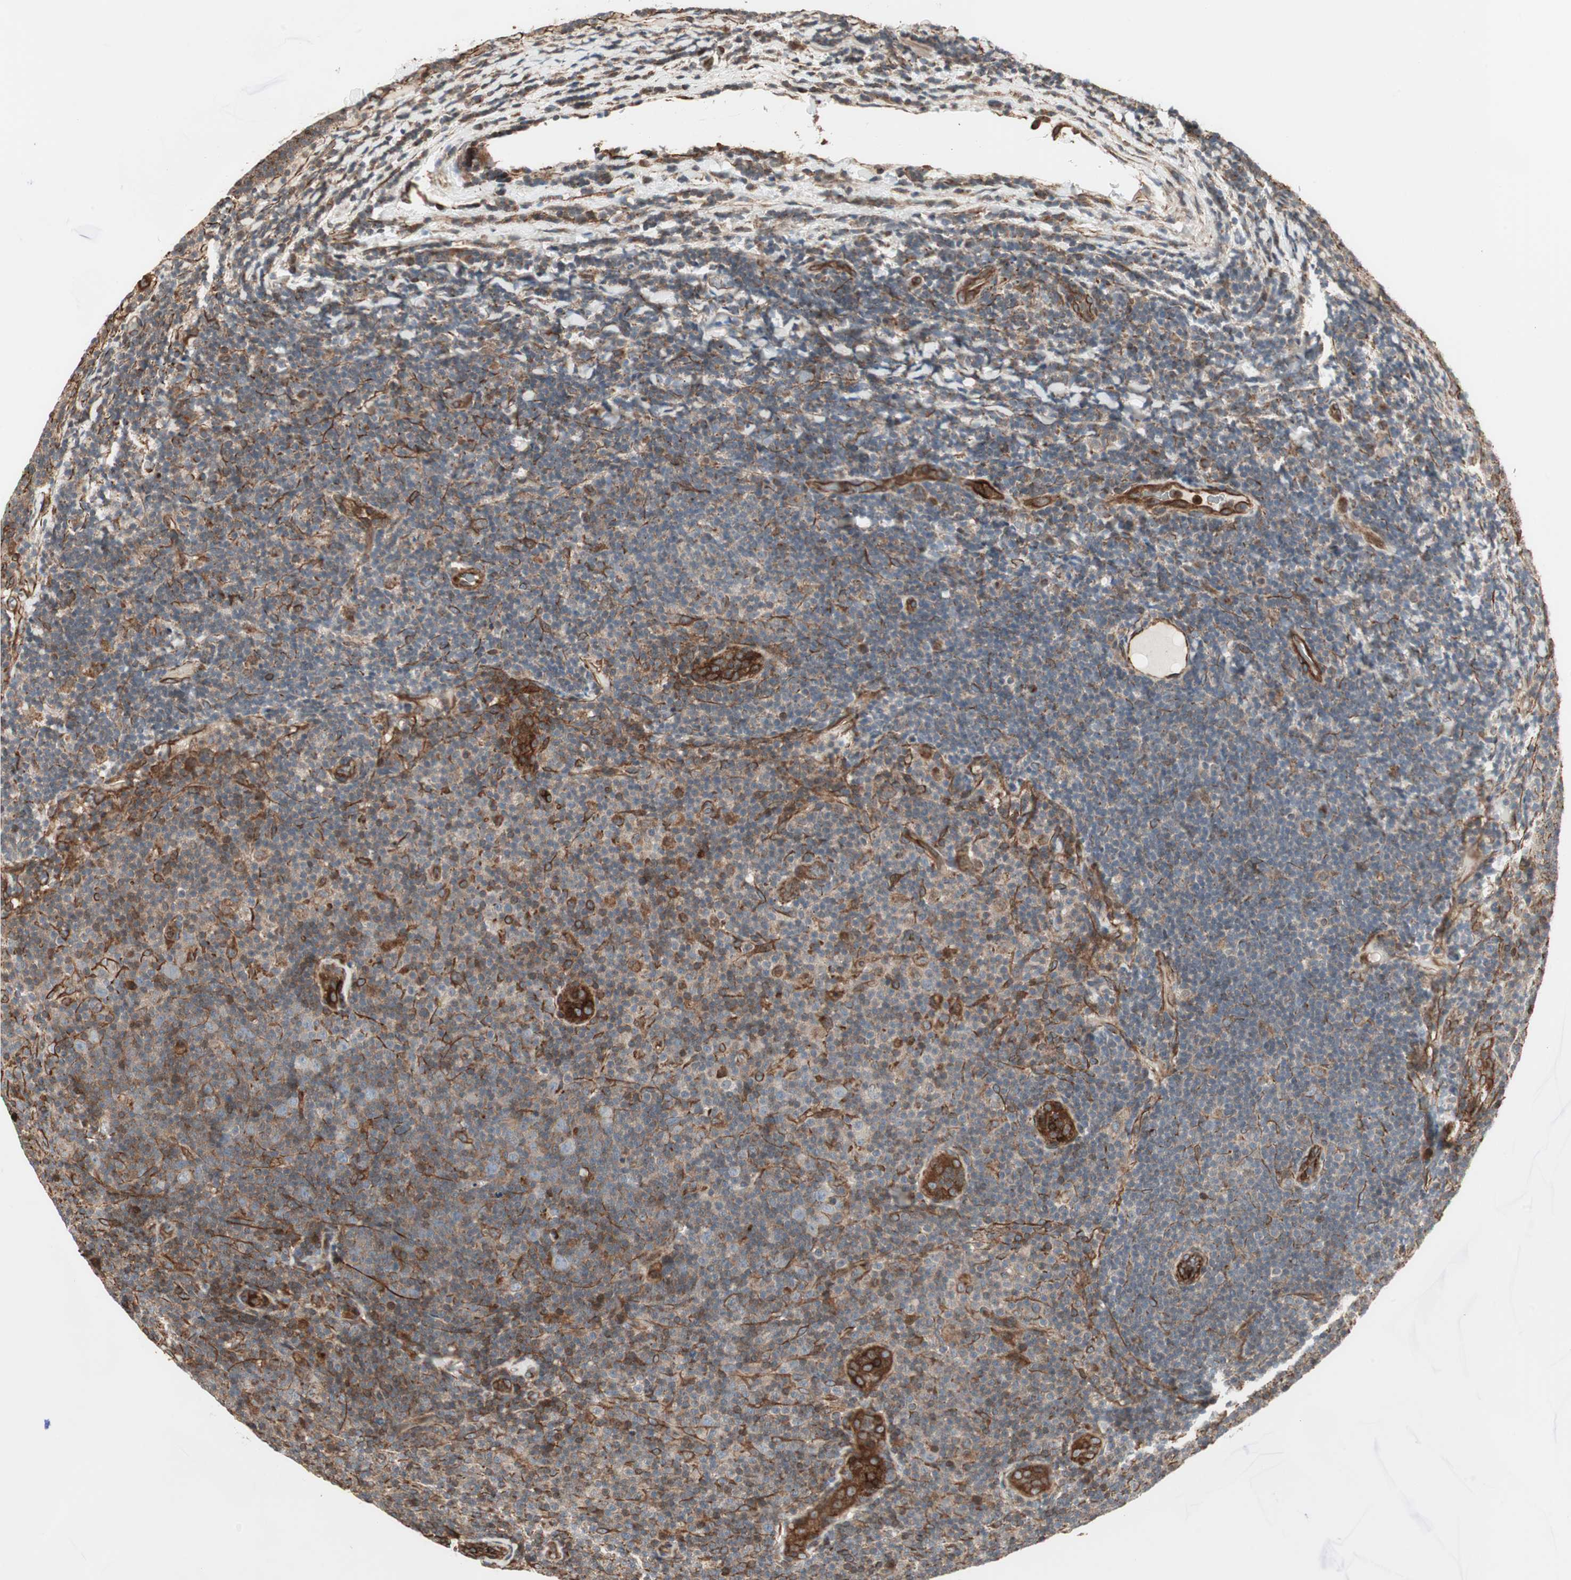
{"staining": {"intensity": "weak", "quantity": "<25%", "location": "cytoplasmic/membranous"}, "tissue": "lymphoma", "cell_type": "Tumor cells", "image_type": "cancer", "snomed": [{"axis": "morphology", "description": "Malignant lymphoma, non-Hodgkin's type, Low grade"}, {"axis": "topography", "description": "Lymph node"}], "caption": "This is an immunohistochemistry histopathology image of human lymphoma. There is no positivity in tumor cells.", "gene": "MAD2L2", "patient": {"sex": "male", "age": 83}}